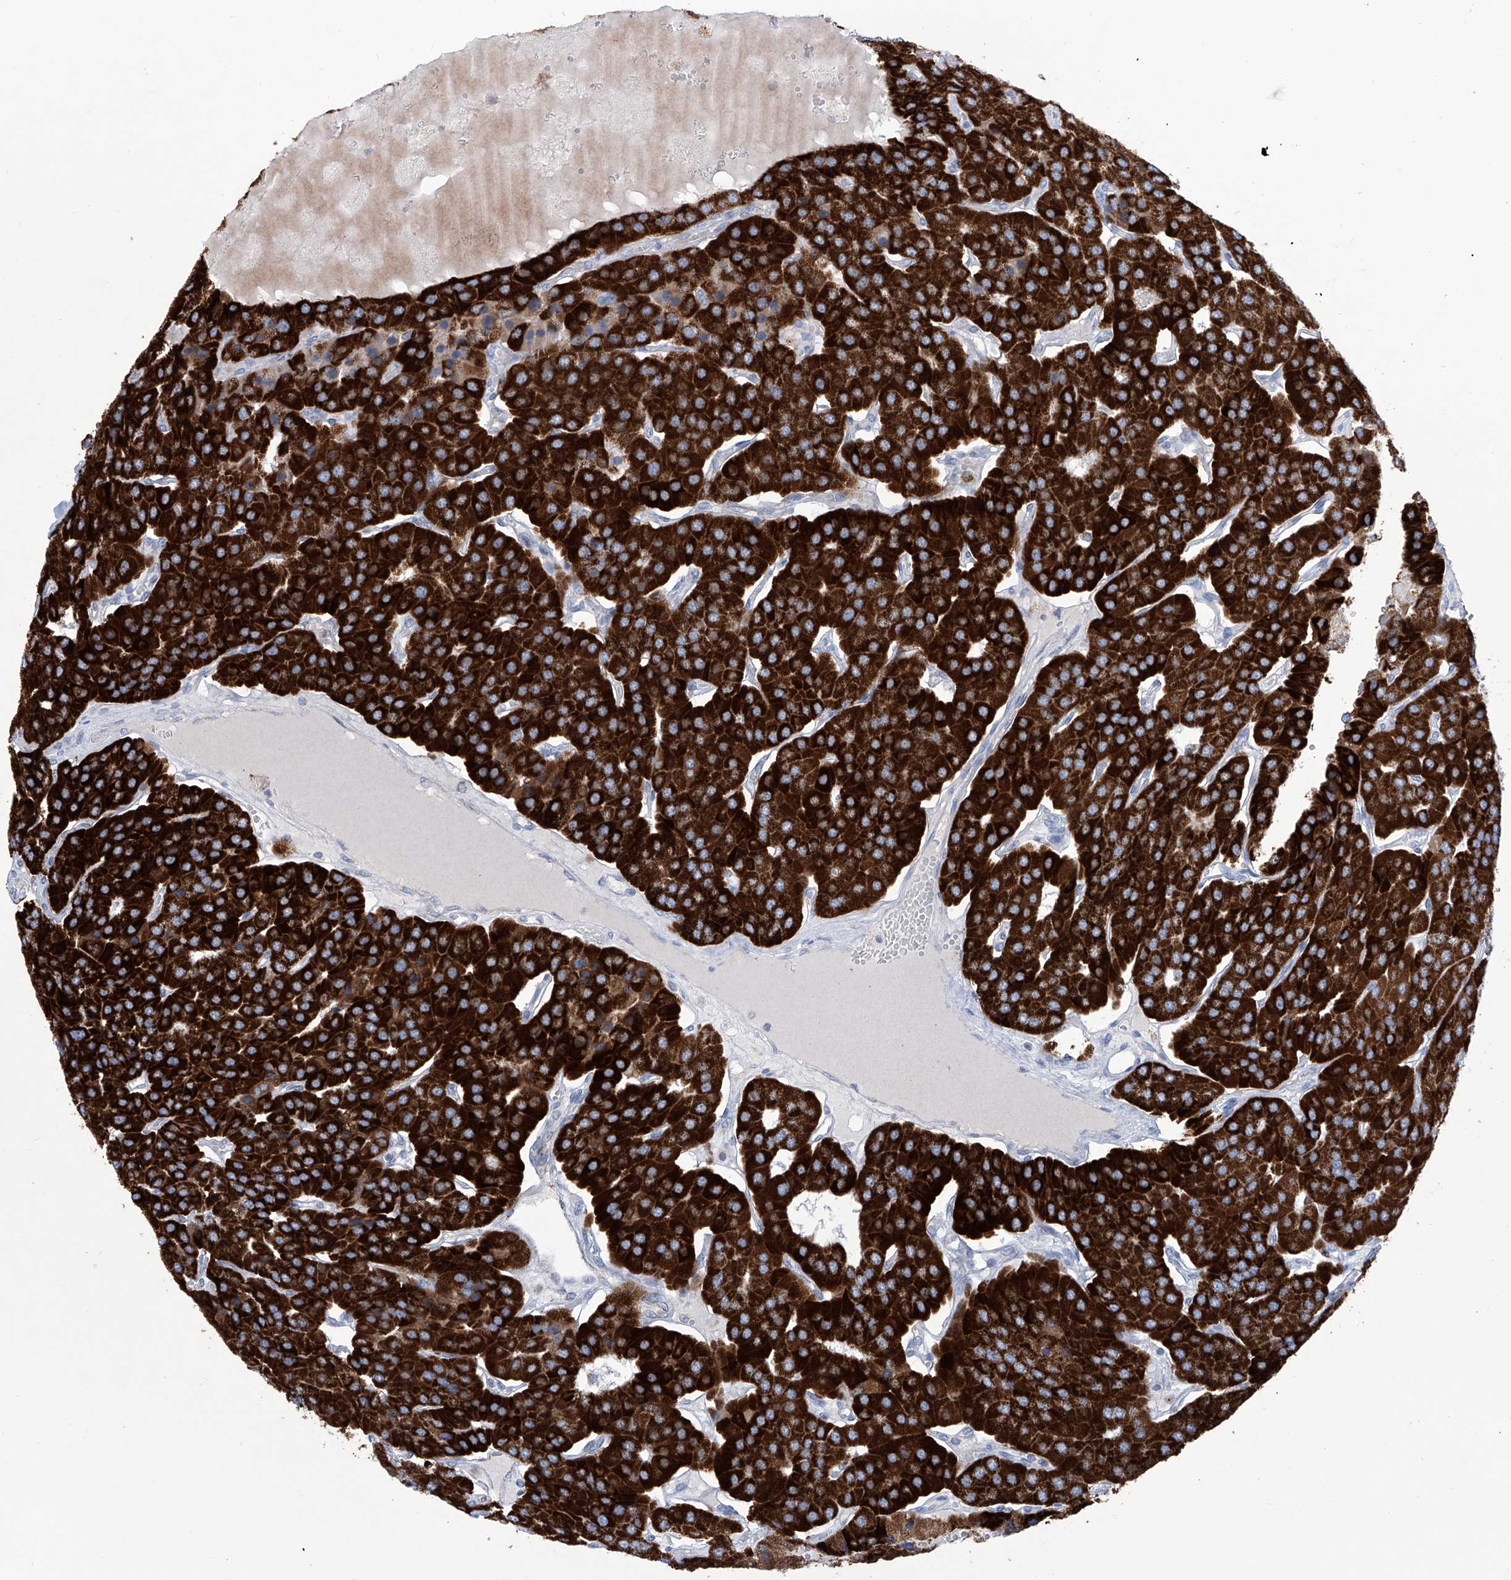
{"staining": {"intensity": "strong", "quantity": ">75%", "location": "cytoplasmic/membranous"}, "tissue": "parathyroid gland", "cell_type": "Glandular cells", "image_type": "normal", "snomed": [{"axis": "morphology", "description": "Normal tissue, NOS"}, {"axis": "morphology", "description": "Adenoma, NOS"}, {"axis": "topography", "description": "Parathyroid gland"}], "caption": "Immunohistochemistry (DAB (3,3'-diaminobenzidine)) staining of normal parathyroid gland shows strong cytoplasmic/membranous protein staining in approximately >75% of glandular cells.", "gene": "ALDH6A1", "patient": {"sex": "female", "age": 86}}